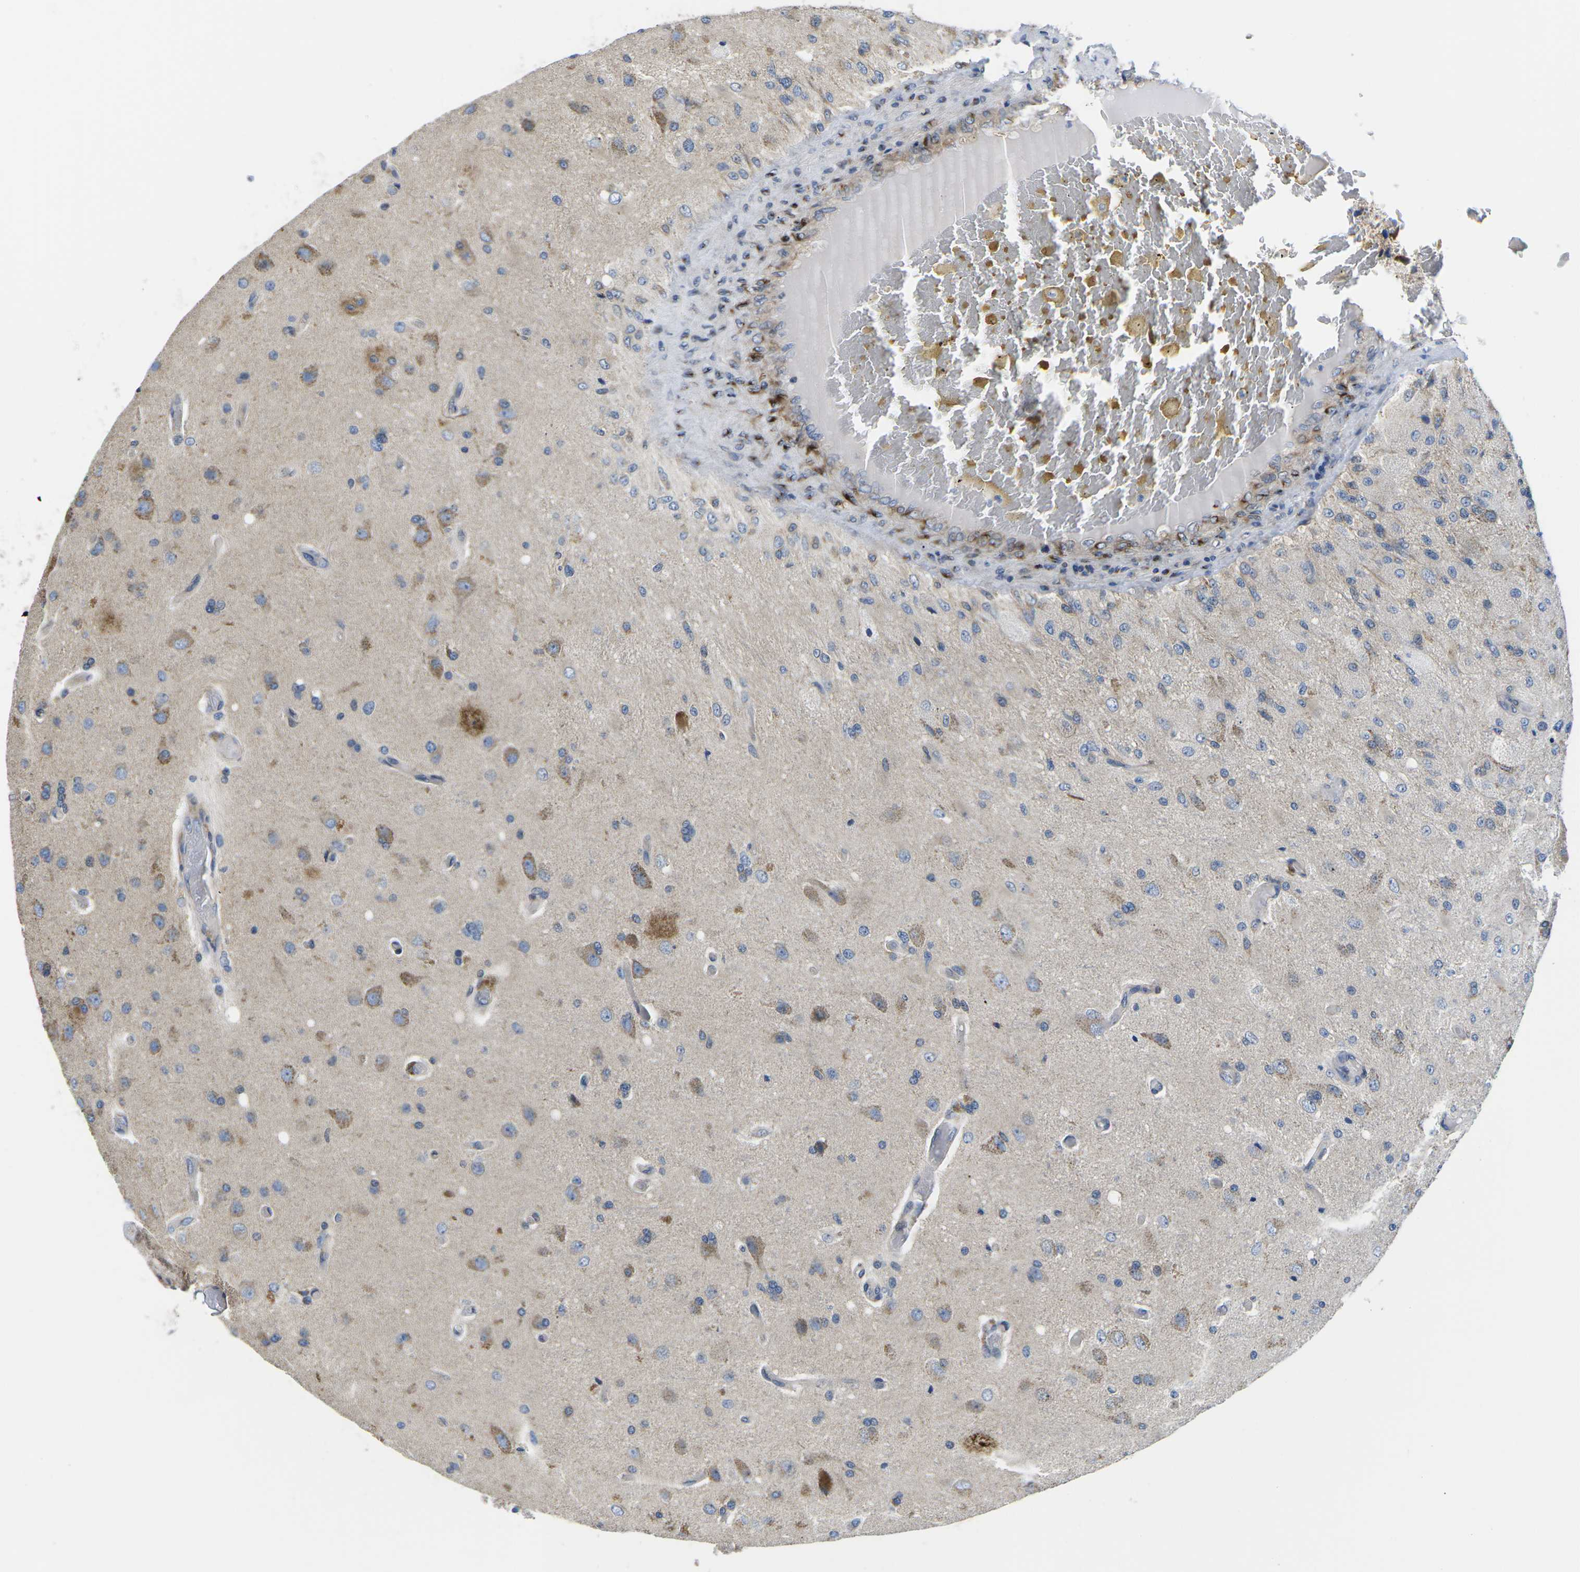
{"staining": {"intensity": "moderate", "quantity": "<25%", "location": "cytoplasmic/membranous"}, "tissue": "glioma", "cell_type": "Tumor cells", "image_type": "cancer", "snomed": [{"axis": "morphology", "description": "Normal tissue, NOS"}, {"axis": "morphology", "description": "Glioma, malignant, High grade"}, {"axis": "topography", "description": "Cerebral cortex"}], "caption": "Glioma tissue shows moderate cytoplasmic/membranous expression in approximately <25% of tumor cells, visualized by immunohistochemistry. (DAB = brown stain, brightfield microscopy at high magnification).", "gene": "TMEFF2", "patient": {"sex": "male", "age": 77}}